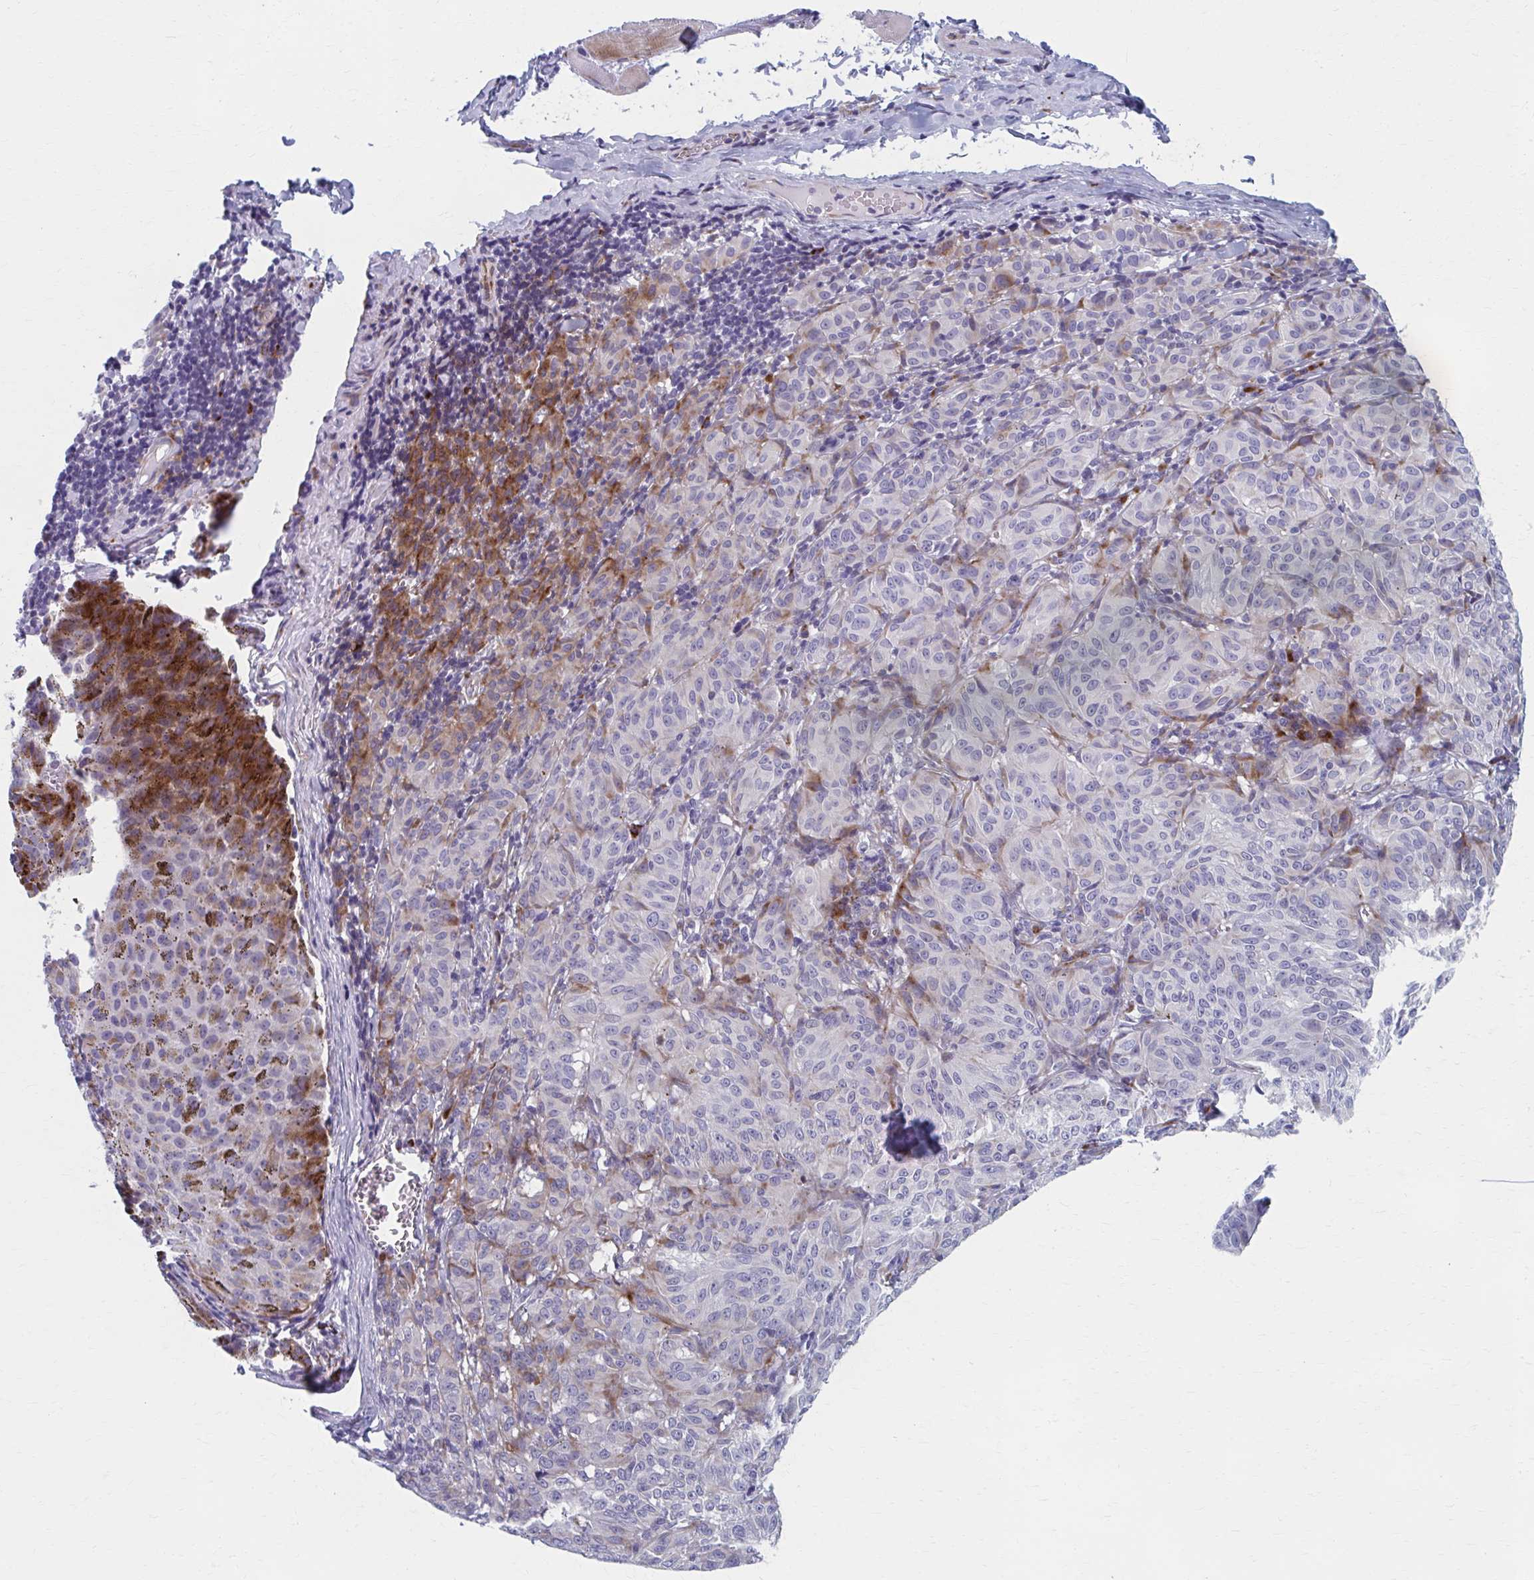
{"staining": {"intensity": "negative", "quantity": "none", "location": "none"}, "tissue": "melanoma", "cell_type": "Tumor cells", "image_type": "cancer", "snomed": [{"axis": "morphology", "description": "Malignant melanoma, NOS"}, {"axis": "topography", "description": "Skin"}], "caption": "The photomicrograph shows no significant expression in tumor cells of malignant melanoma. The staining was performed using DAB to visualize the protein expression in brown, while the nuclei were stained in blue with hematoxylin (Magnification: 20x).", "gene": "OLFM2", "patient": {"sex": "female", "age": 72}}